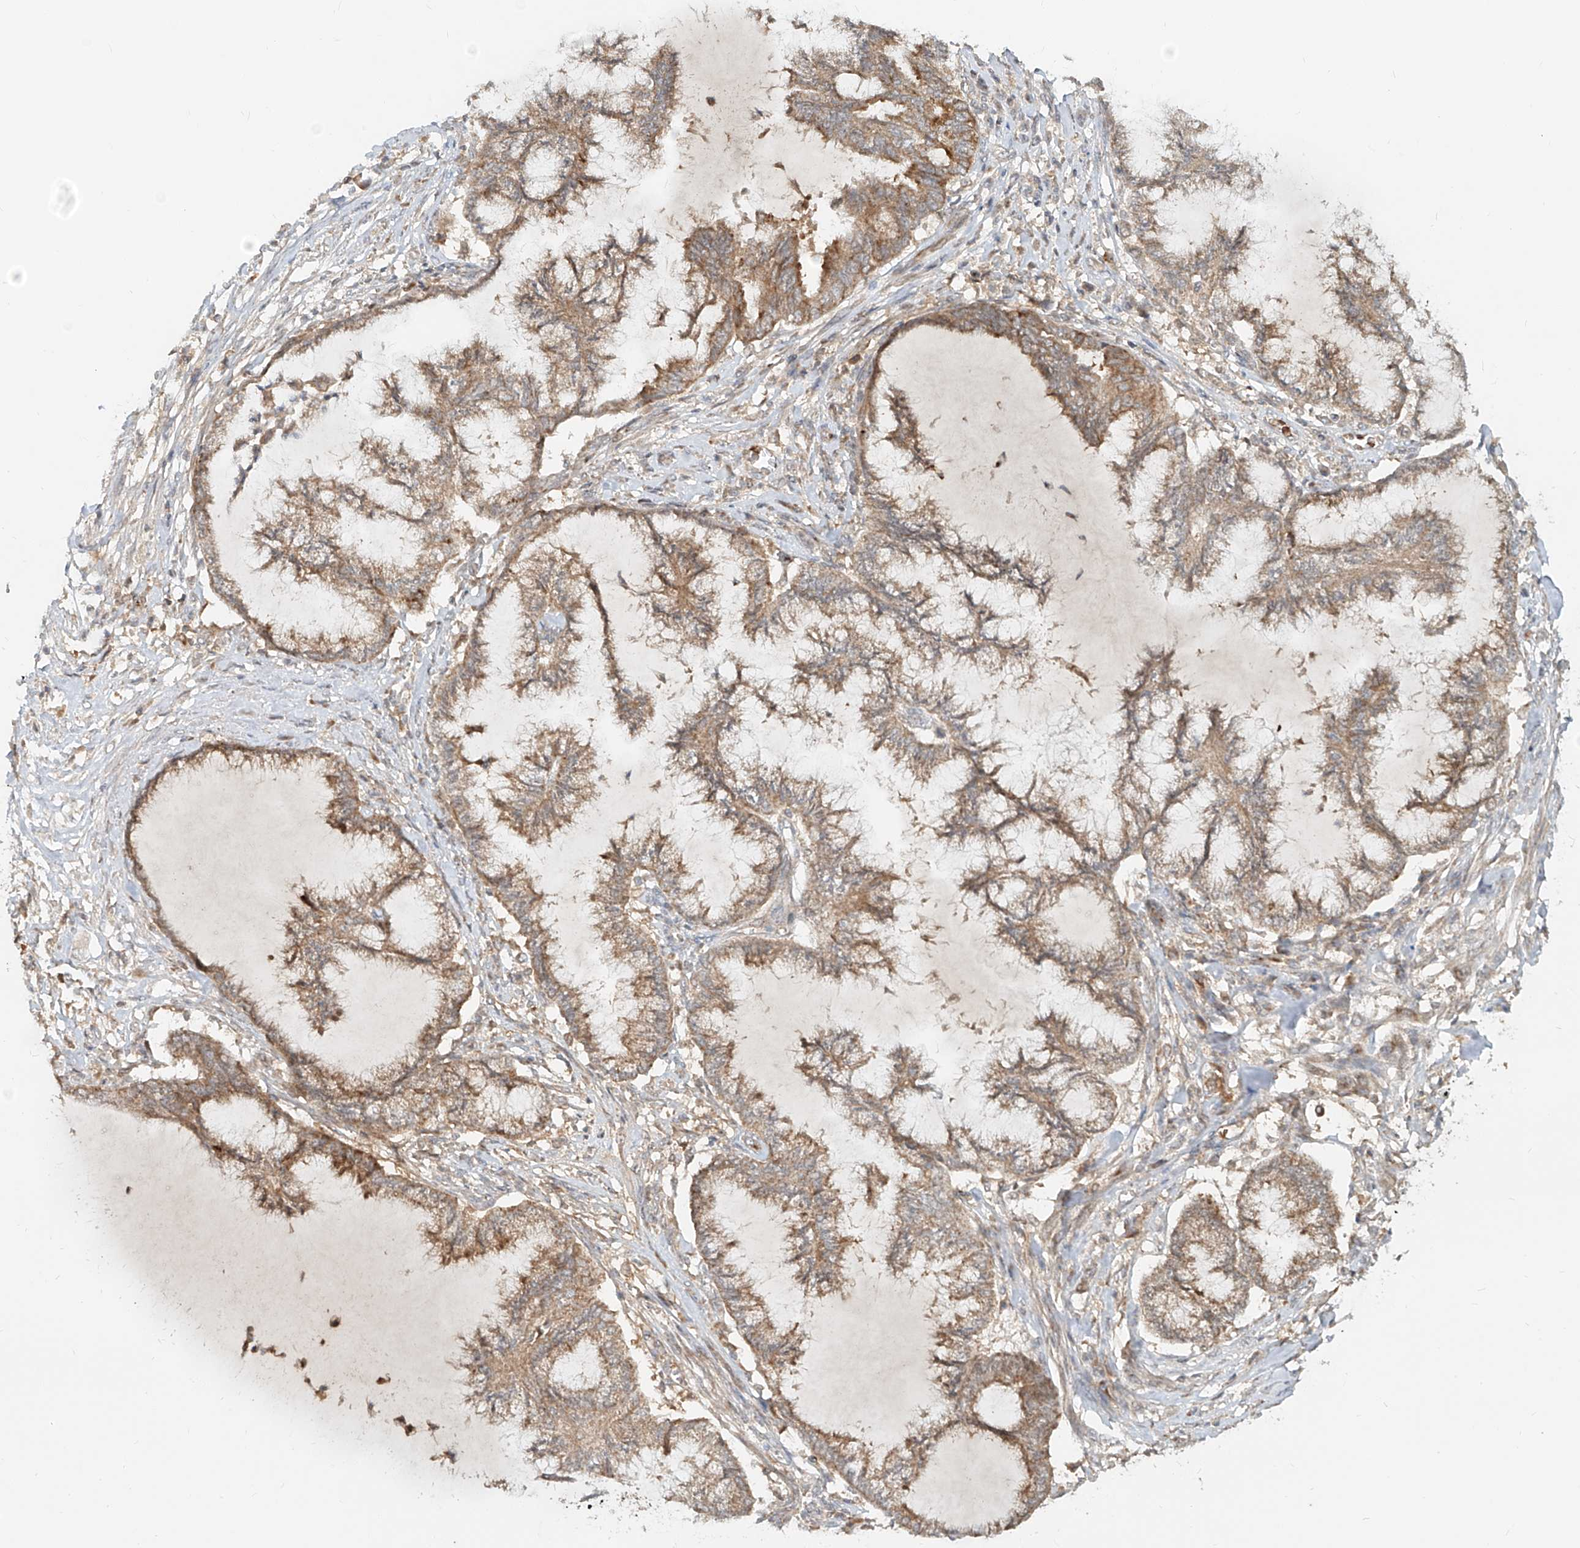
{"staining": {"intensity": "weak", "quantity": "25%-75%", "location": "cytoplasmic/membranous"}, "tissue": "endometrial cancer", "cell_type": "Tumor cells", "image_type": "cancer", "snomed": [{"axis": "morphology", "description": "Adenocarcinoma, NOS"}, {"axis": "topography", "description": "Endometrium"}], "caption": "DAB (3,3'-diaminobenzidine) immunohistochemical staining of endometrial adenocarcinoma demonstrates weak cytoplasmic/membranous protein expression in about 25%-75% of tumor cells. The staining was performed using DAB (3,3'-diaminobenzidine), with brown indicating positive protein expression. Nuclei are stained blue with hematoxylin.", "gene": "FGD2", "patient": {"sex": "female", "age": 86}}